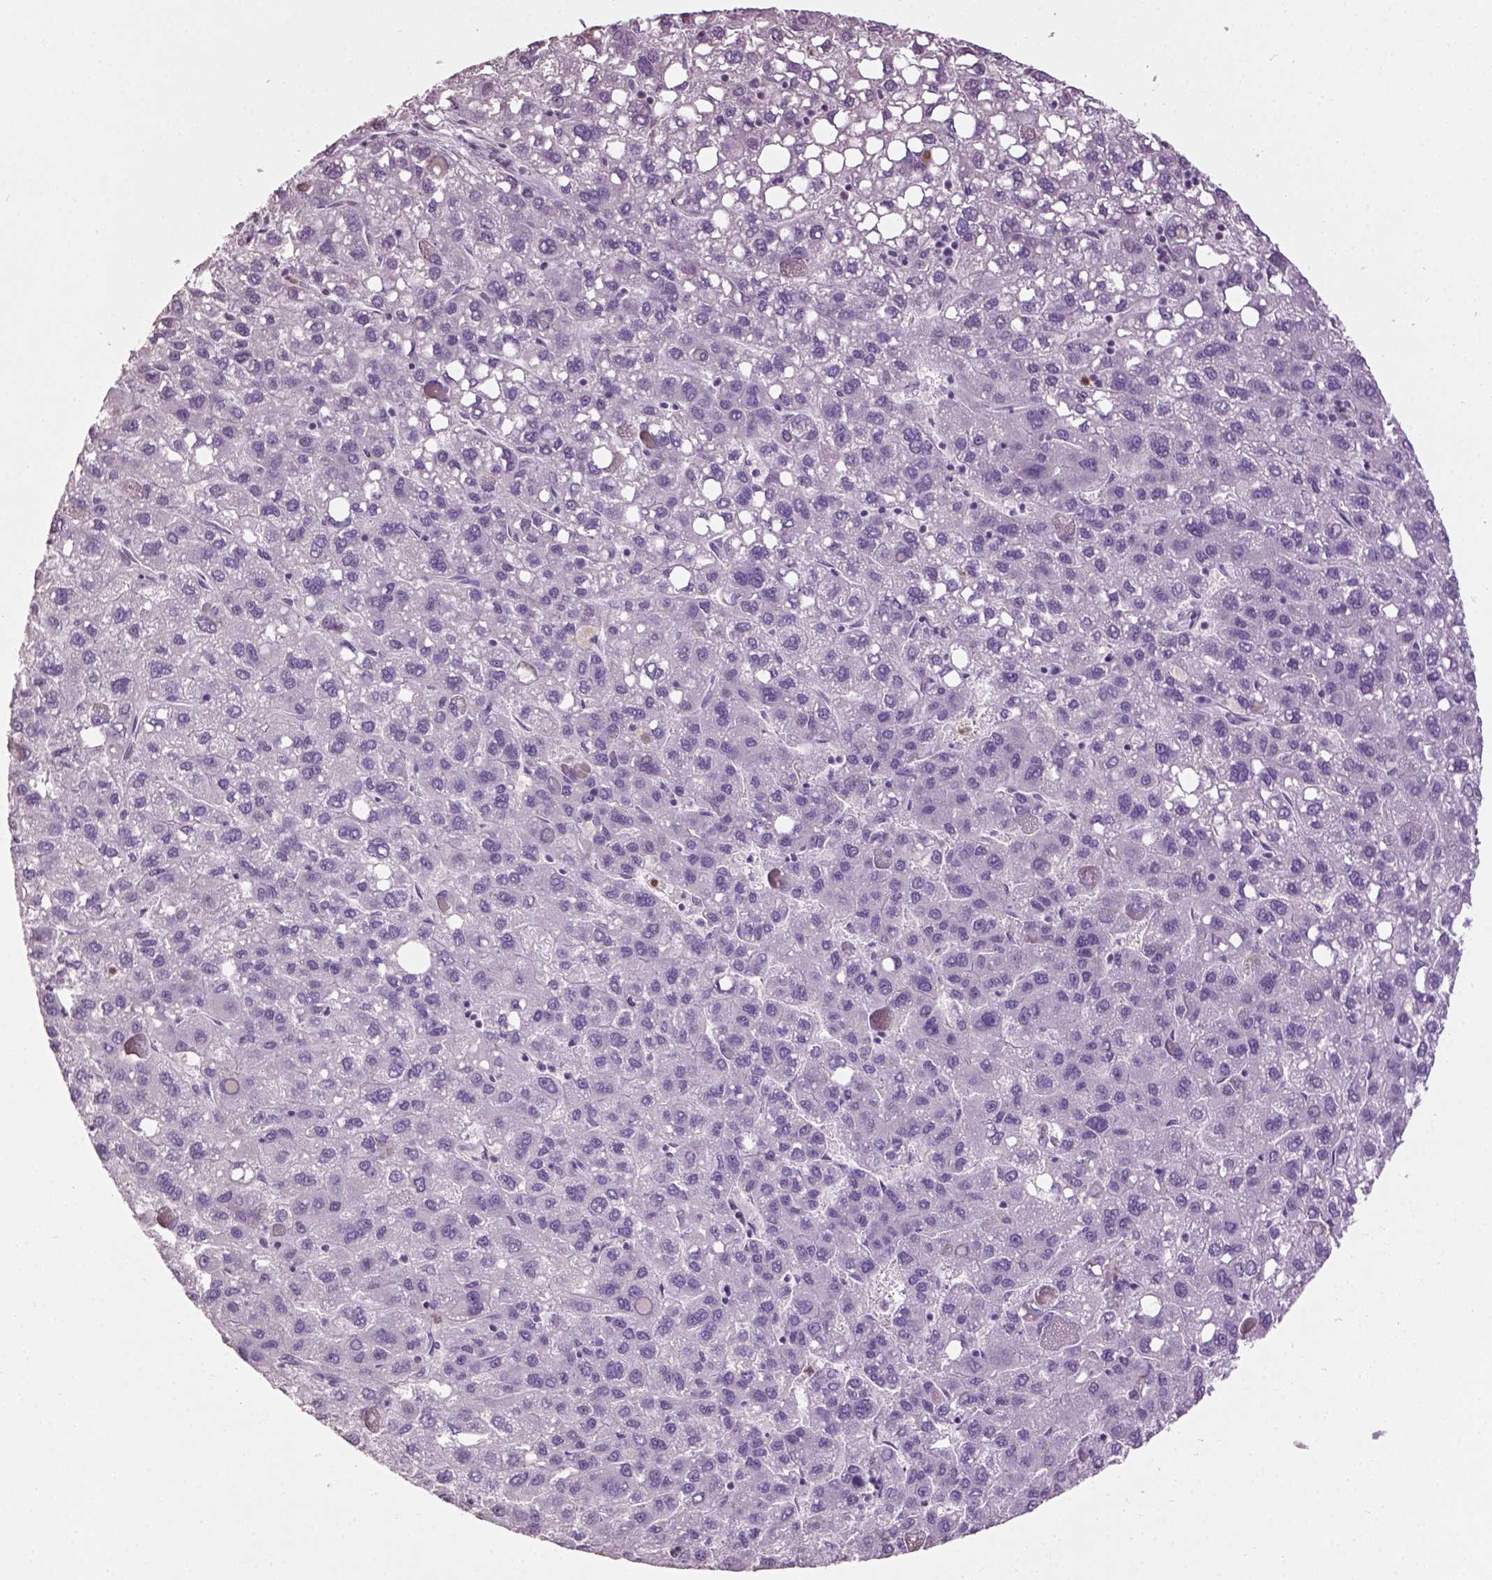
{"staining": {"intensity": "negative", "quantity": "none", "location": "none"}, "tissue": "liver cancer", "cell_type": "Tumor cells", "image_type": "cancer", "snomed": [{"axis": "morphology", "description": "Carcinoma, Hepatocellular, NOS"}, {"axis": "topography", "description": "Liver"}], "caption": "Tumor cells show no significant protein expression in liver hepatocellular carcinoma. (IHC, brightfield microscopy, high magnification).", "gene": "NTNG2", "patient": {"sex": "female", "age": 82}}